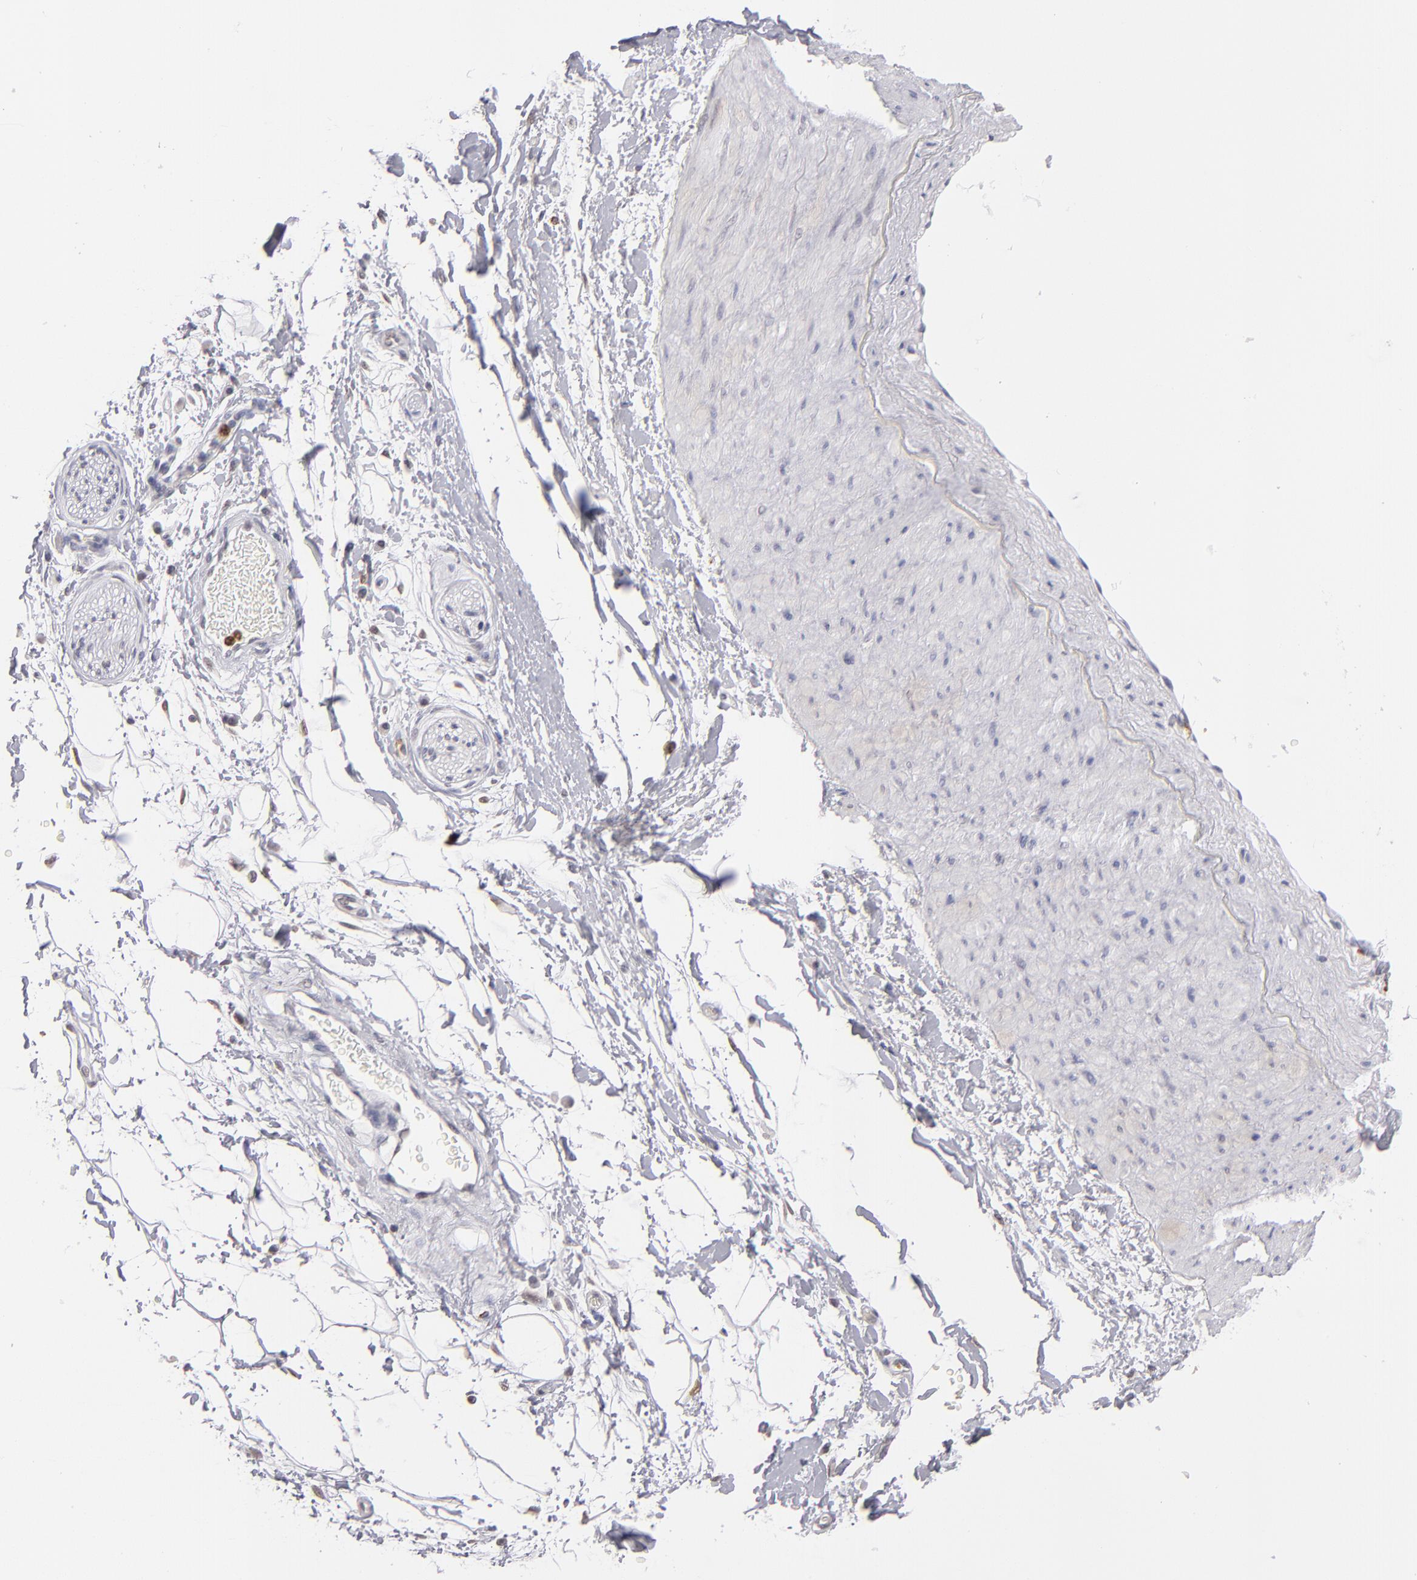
{"staining": {"intensity": "negative", "quantity": "none", "location": "none"}, "tissue": "adipose tissue", "cell_type": "Adipocytes", "image_type": "normal", "snomed": [{"axis": "morphology", "description": "Normal tissue, NOS"}, {"axis": "topography", "description": "Soft tissue"}], "caption": "High power microscopy histopathology image of an immunohistochemistry (IHC) histopathology image of benign adipose tissue, revealing no significant positivity in adipocytes. Nuclei are stained in blue.", "gene": "MGAM", "patient": {"sex": "male", "age": 72}}